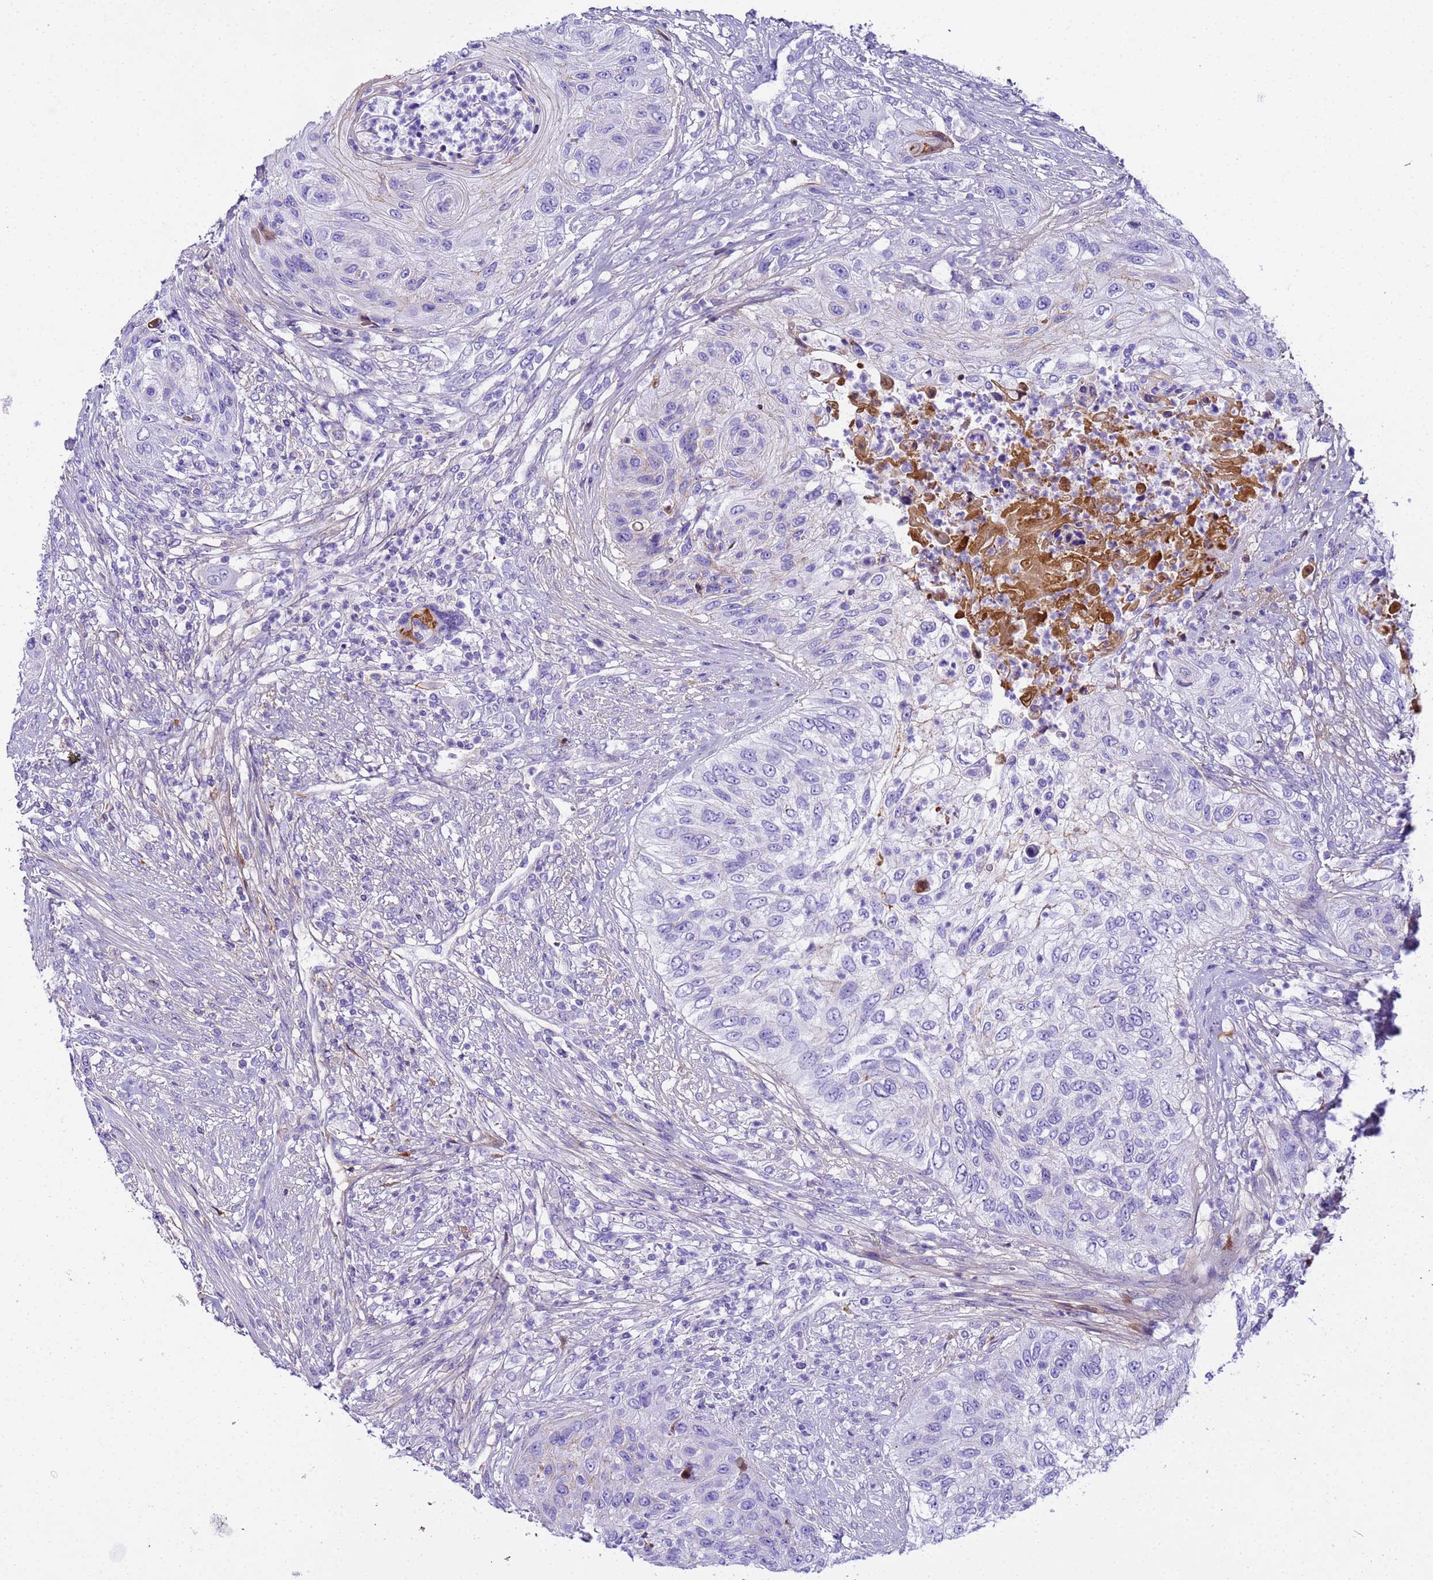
{"staining": {"intensity": "negative", "quantity": "none", "location": "none"}, "tissue": "urothelial cancer", "cell_type": "Tumor cells", "image_type": "cancer", "snomed": [{"axis": "morphology", "description": "Urothelial carcinoma, High grade"}, {"axis": "topography", "description": "Urinary bladder"}], "caption": "This image is of urothelial carcinoma (high-grade) stained with IHC to label a protein in brown with the nuclei are counter-stained blue. There is no expression in tumor cells.", "gene": "CFHR2", "patient": {"sex": "female", "age": 60}}